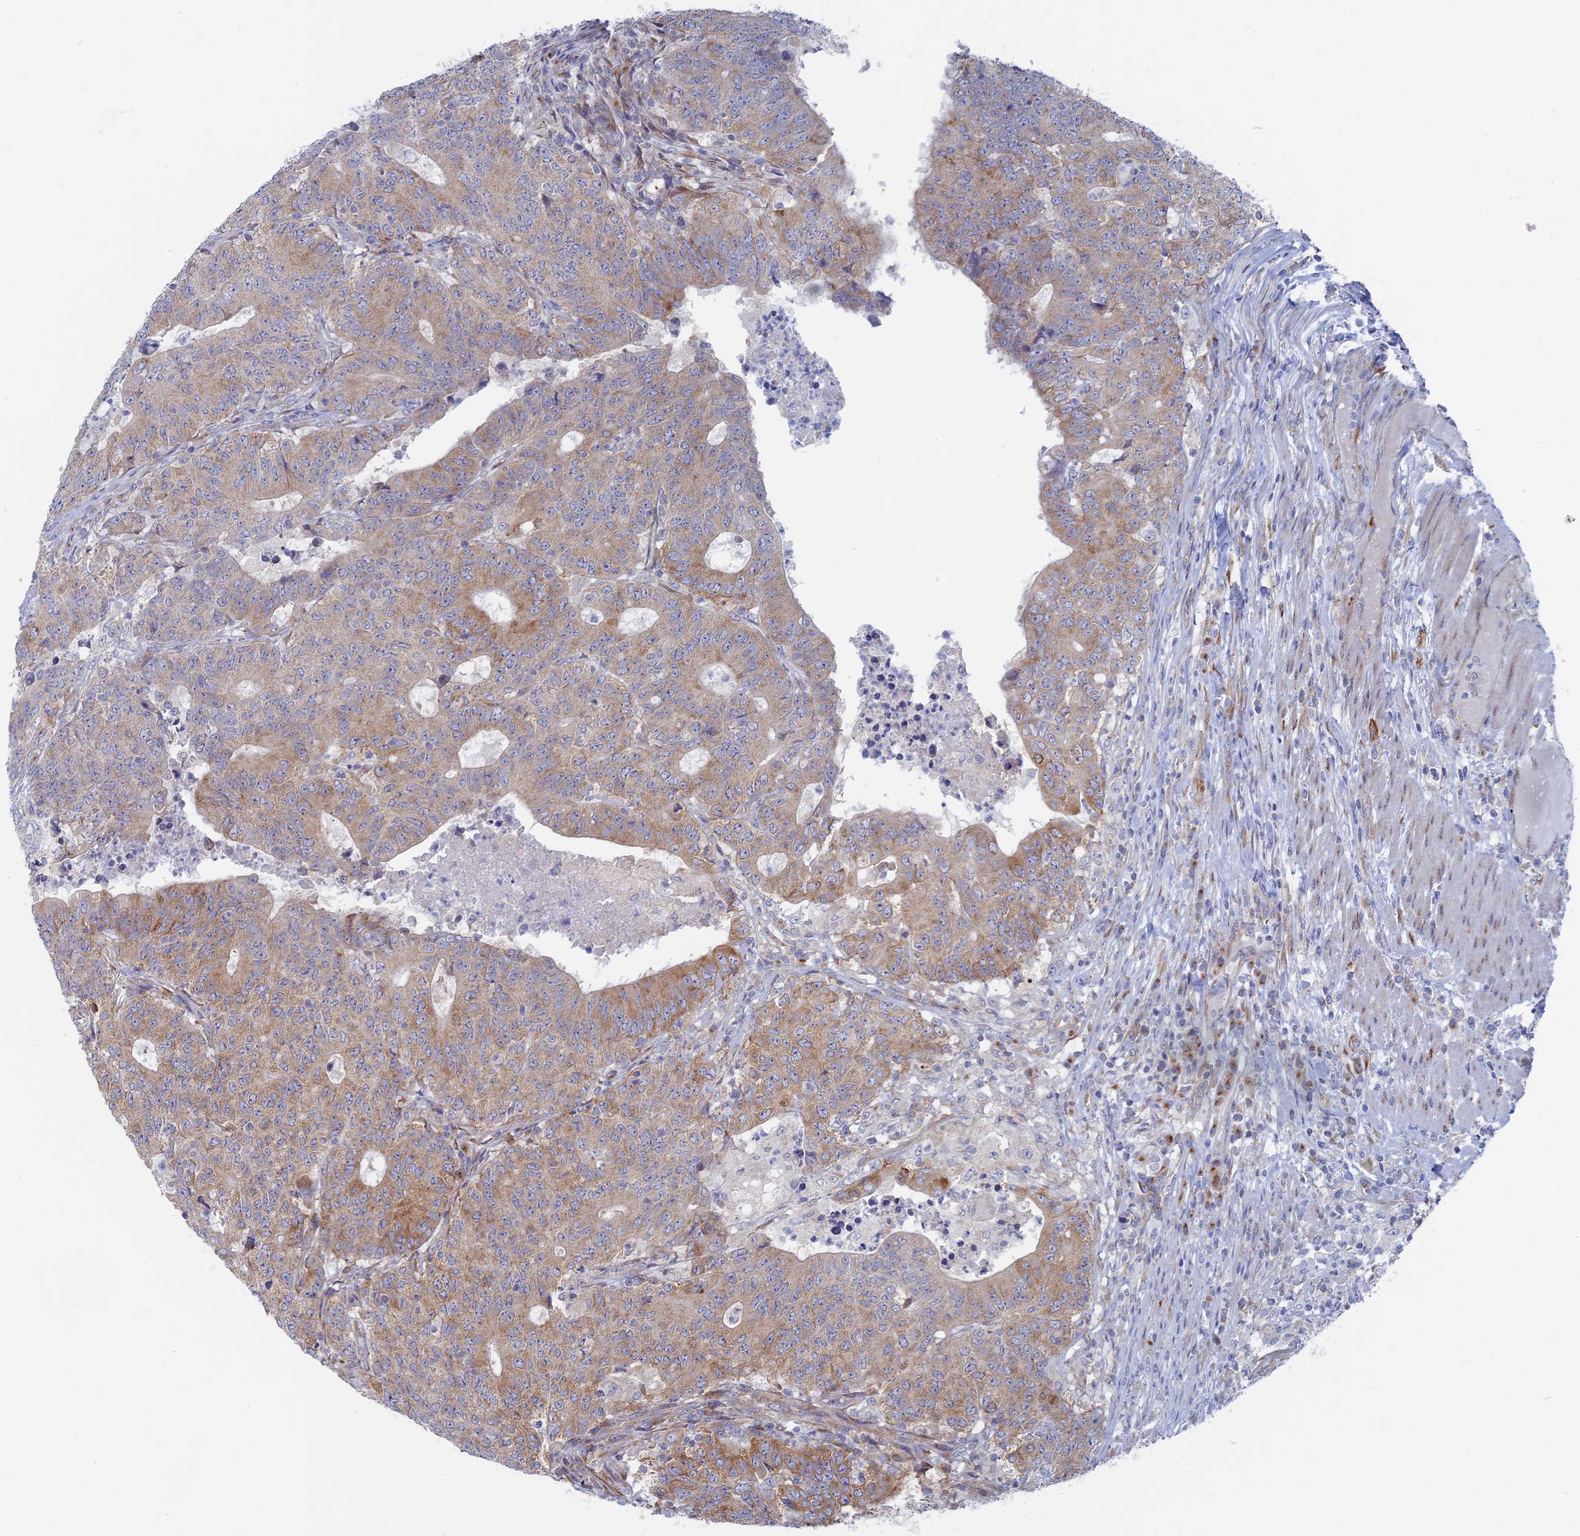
{"staining": {"intensity": "moderate", "quantity": ">75%", "location": "cytoplasmic/membranous"}, "tissue": "colorectal cancer", "cell_type": "Tumor cells", "image_type": "cancer", "snomed": [{"axis": "morphology", "description": "Adenocarcinoma, NOS"}, {"axis": "topography", "description": "Colon"}], "caption": "An immunohistochemistry image of tumor tissue is shown. Protein staining in brown shows moderate cytoplasmic/membranous positivity in colorectal cancer within tumor cells.", "gene": "TBC1D30", "patient": {"sex": "female", "age": 75}}